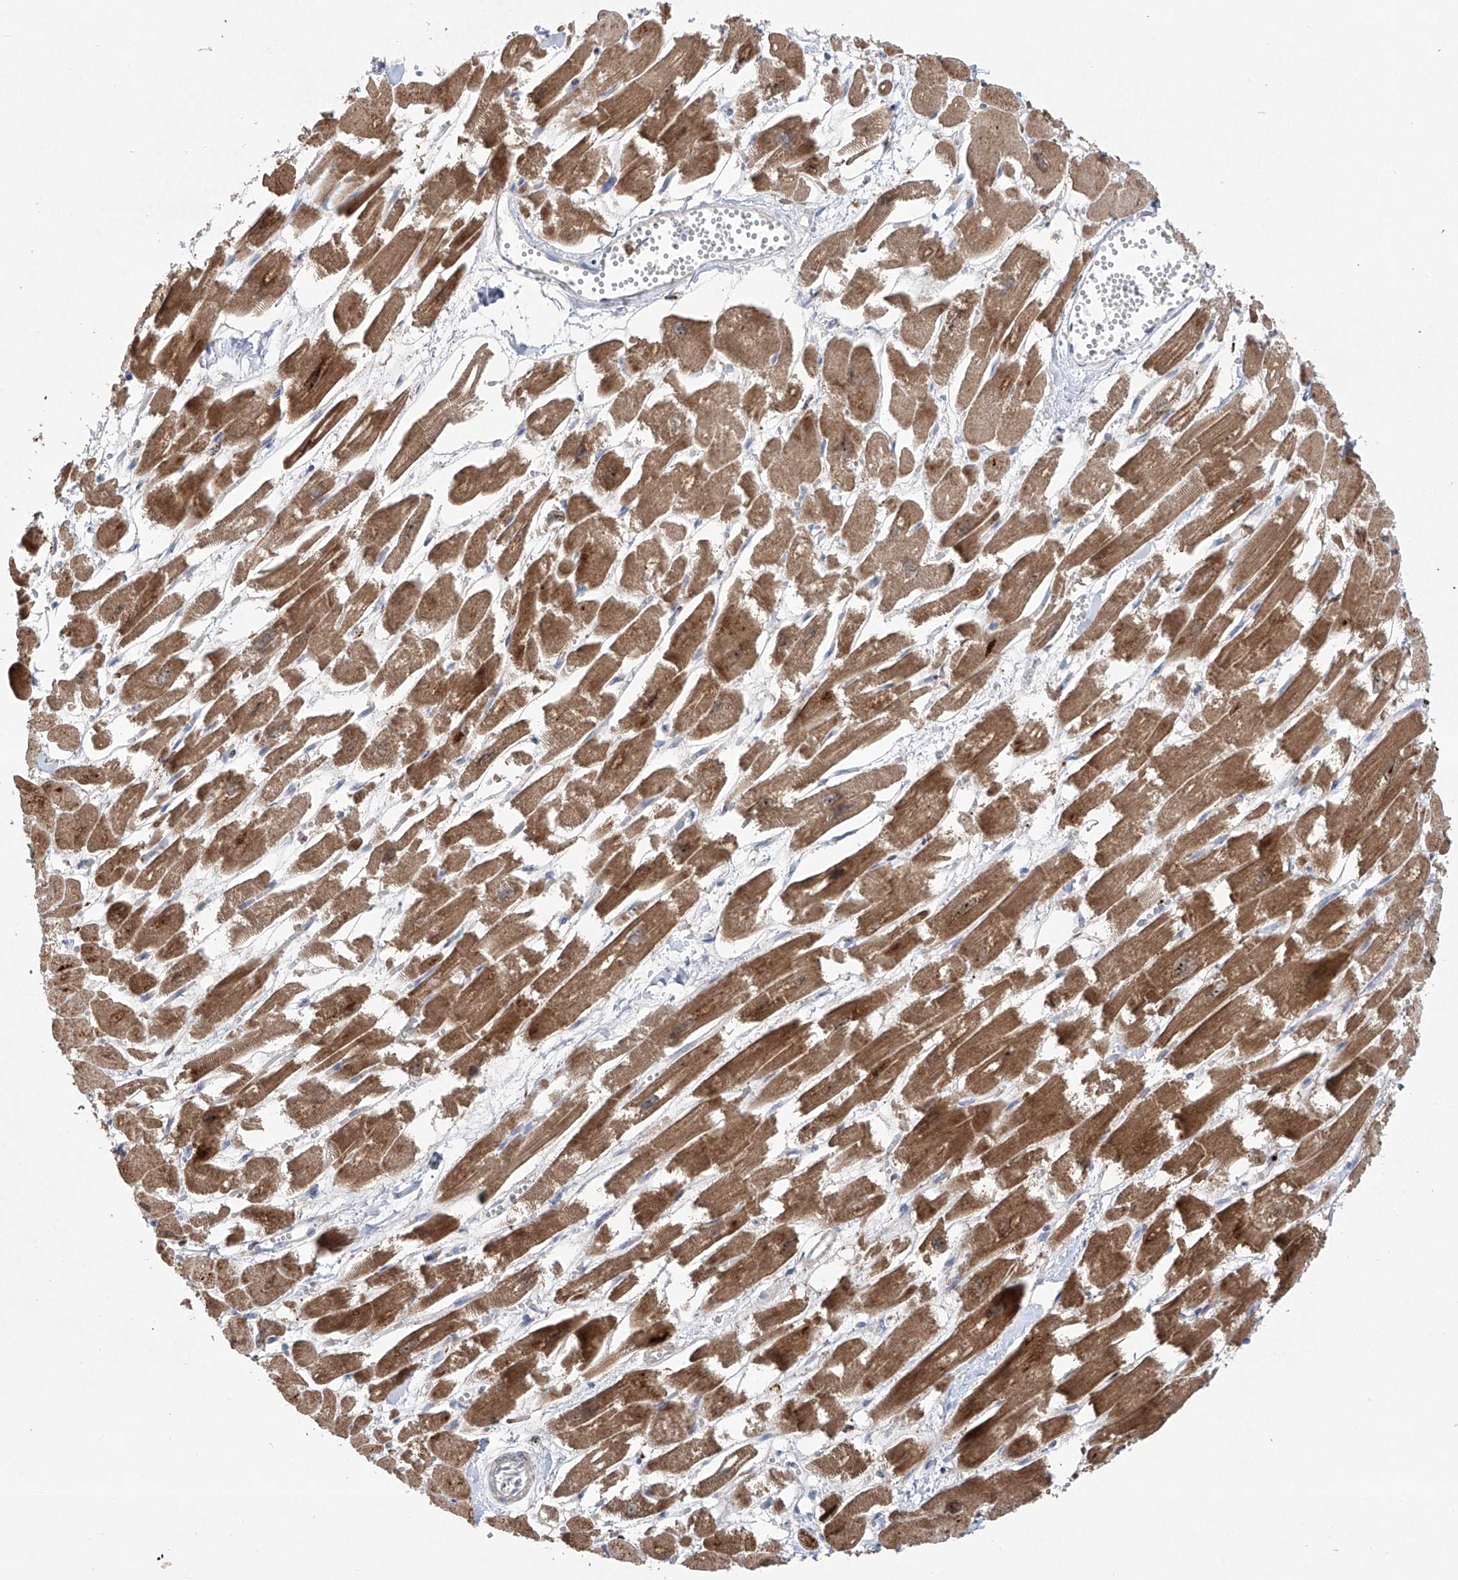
{"staining": {"intensity": "moderate", "quantity": ">75%", "location": "cytoplasmic/membranous"}, "tissue": "heart muscle", "cell_type": "Cardiomyocytes", "image_type": "normal", "snomed": [{"axis": "morphology", "description": "Normal tissue, NOS"}, {"axis": "topography", "description": "Heart"}], "caption": "Immunohistochemical staining of unremarkable human heart muscle reveals >75% levels of moderate cytoplasmic/membranous protein staining in about >75% of cardiomyocytes.", "gene": "KLC4", "patient": {"sex": "male", "age": 54}}